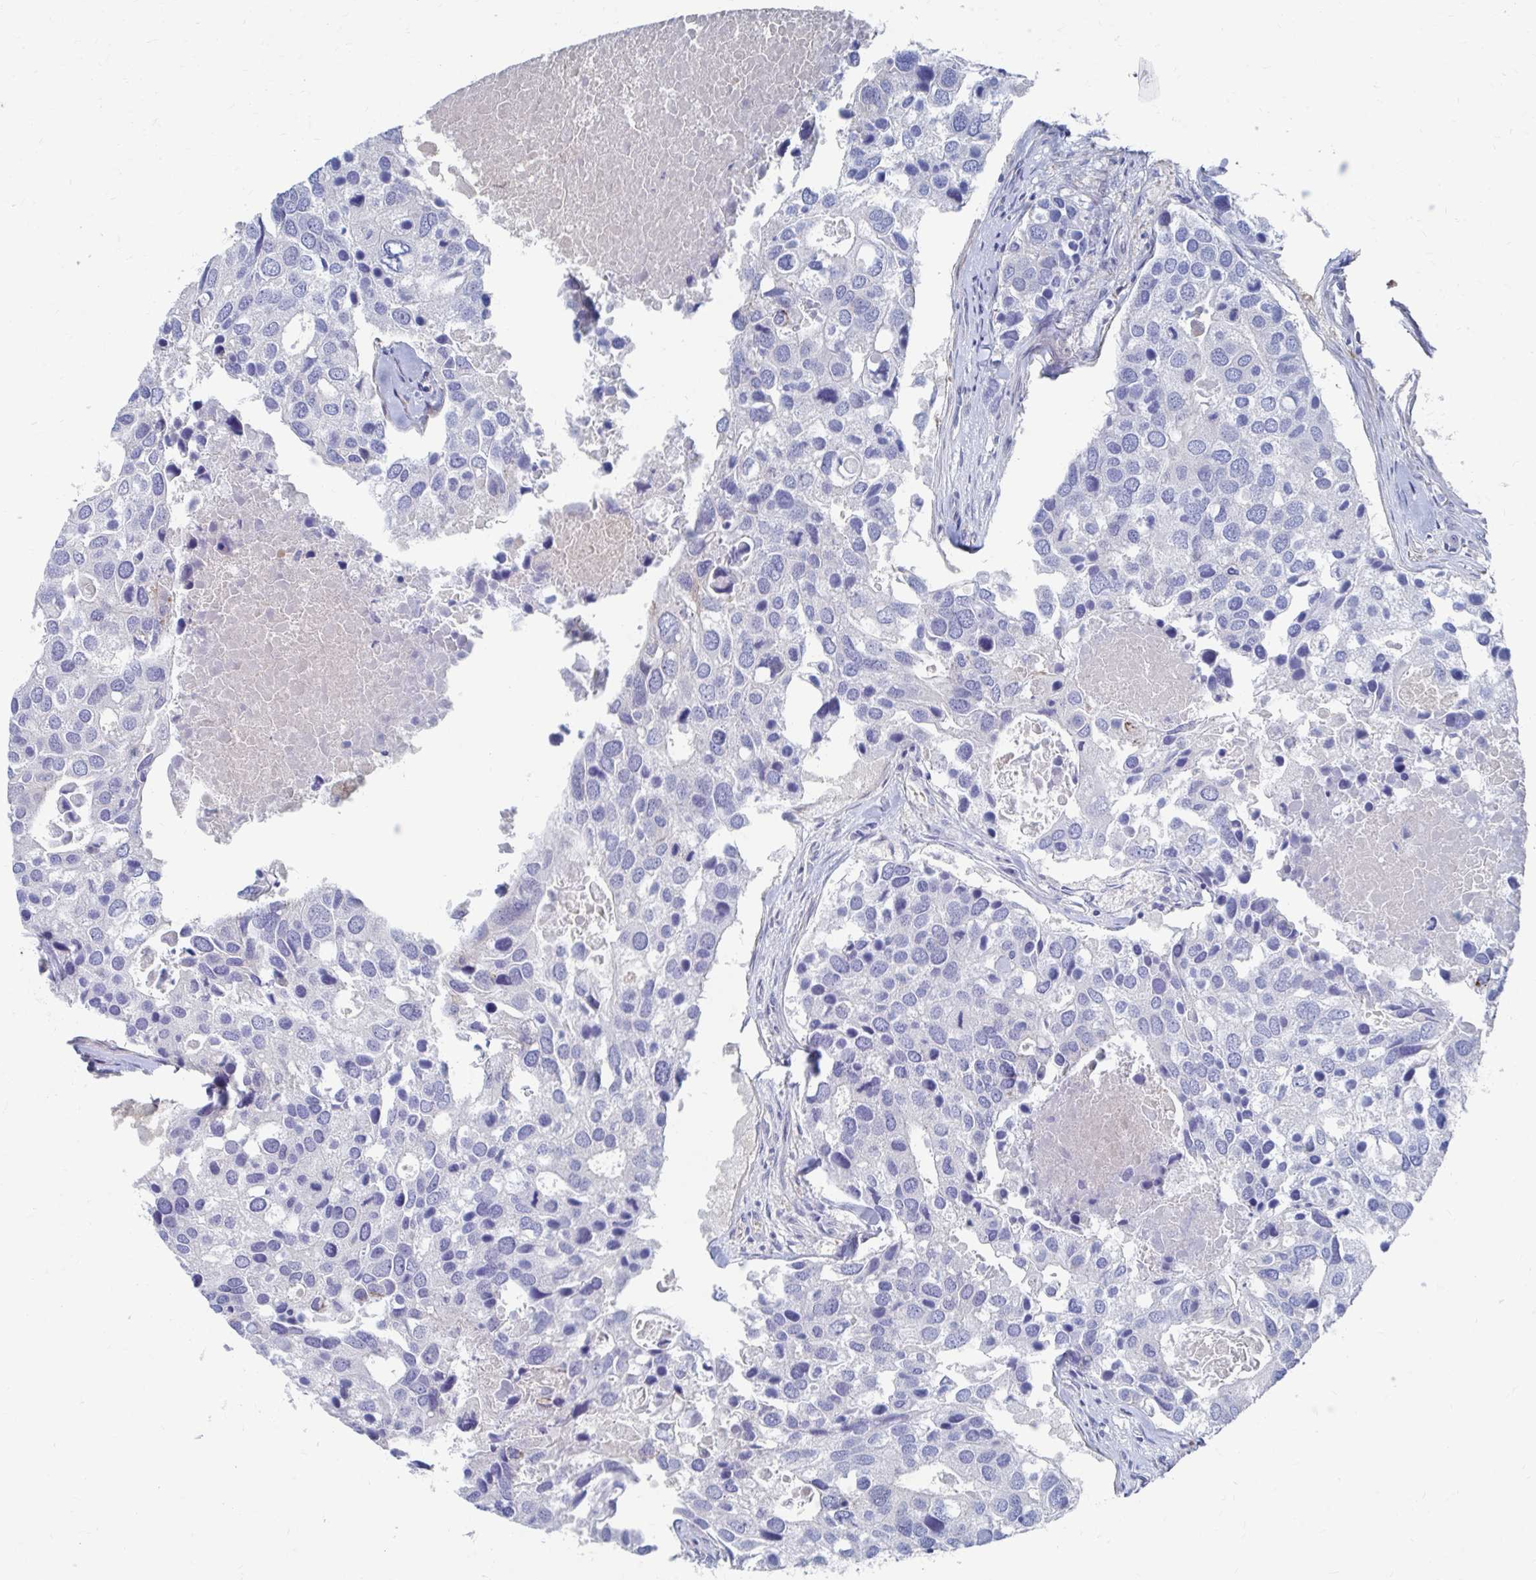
{"staining": {"intensity": "negative", "quantity": "none", "location": "none"}, "tissue": "breast cancer", "cell_type": "Tumor cells", "image_type": "cancer", "snomed": [{"axis": "morphology", "description": "Duct carcinoma"}, {"axis": "topography", "description": "Breast"}], "caption": "Human breast infiltrating ductal carcinoma stained for a protein using IHC exhibits no staining in tumor cells.", "gene": "PLEKHG7", "patient": {"sex": "female", "age": 83}}